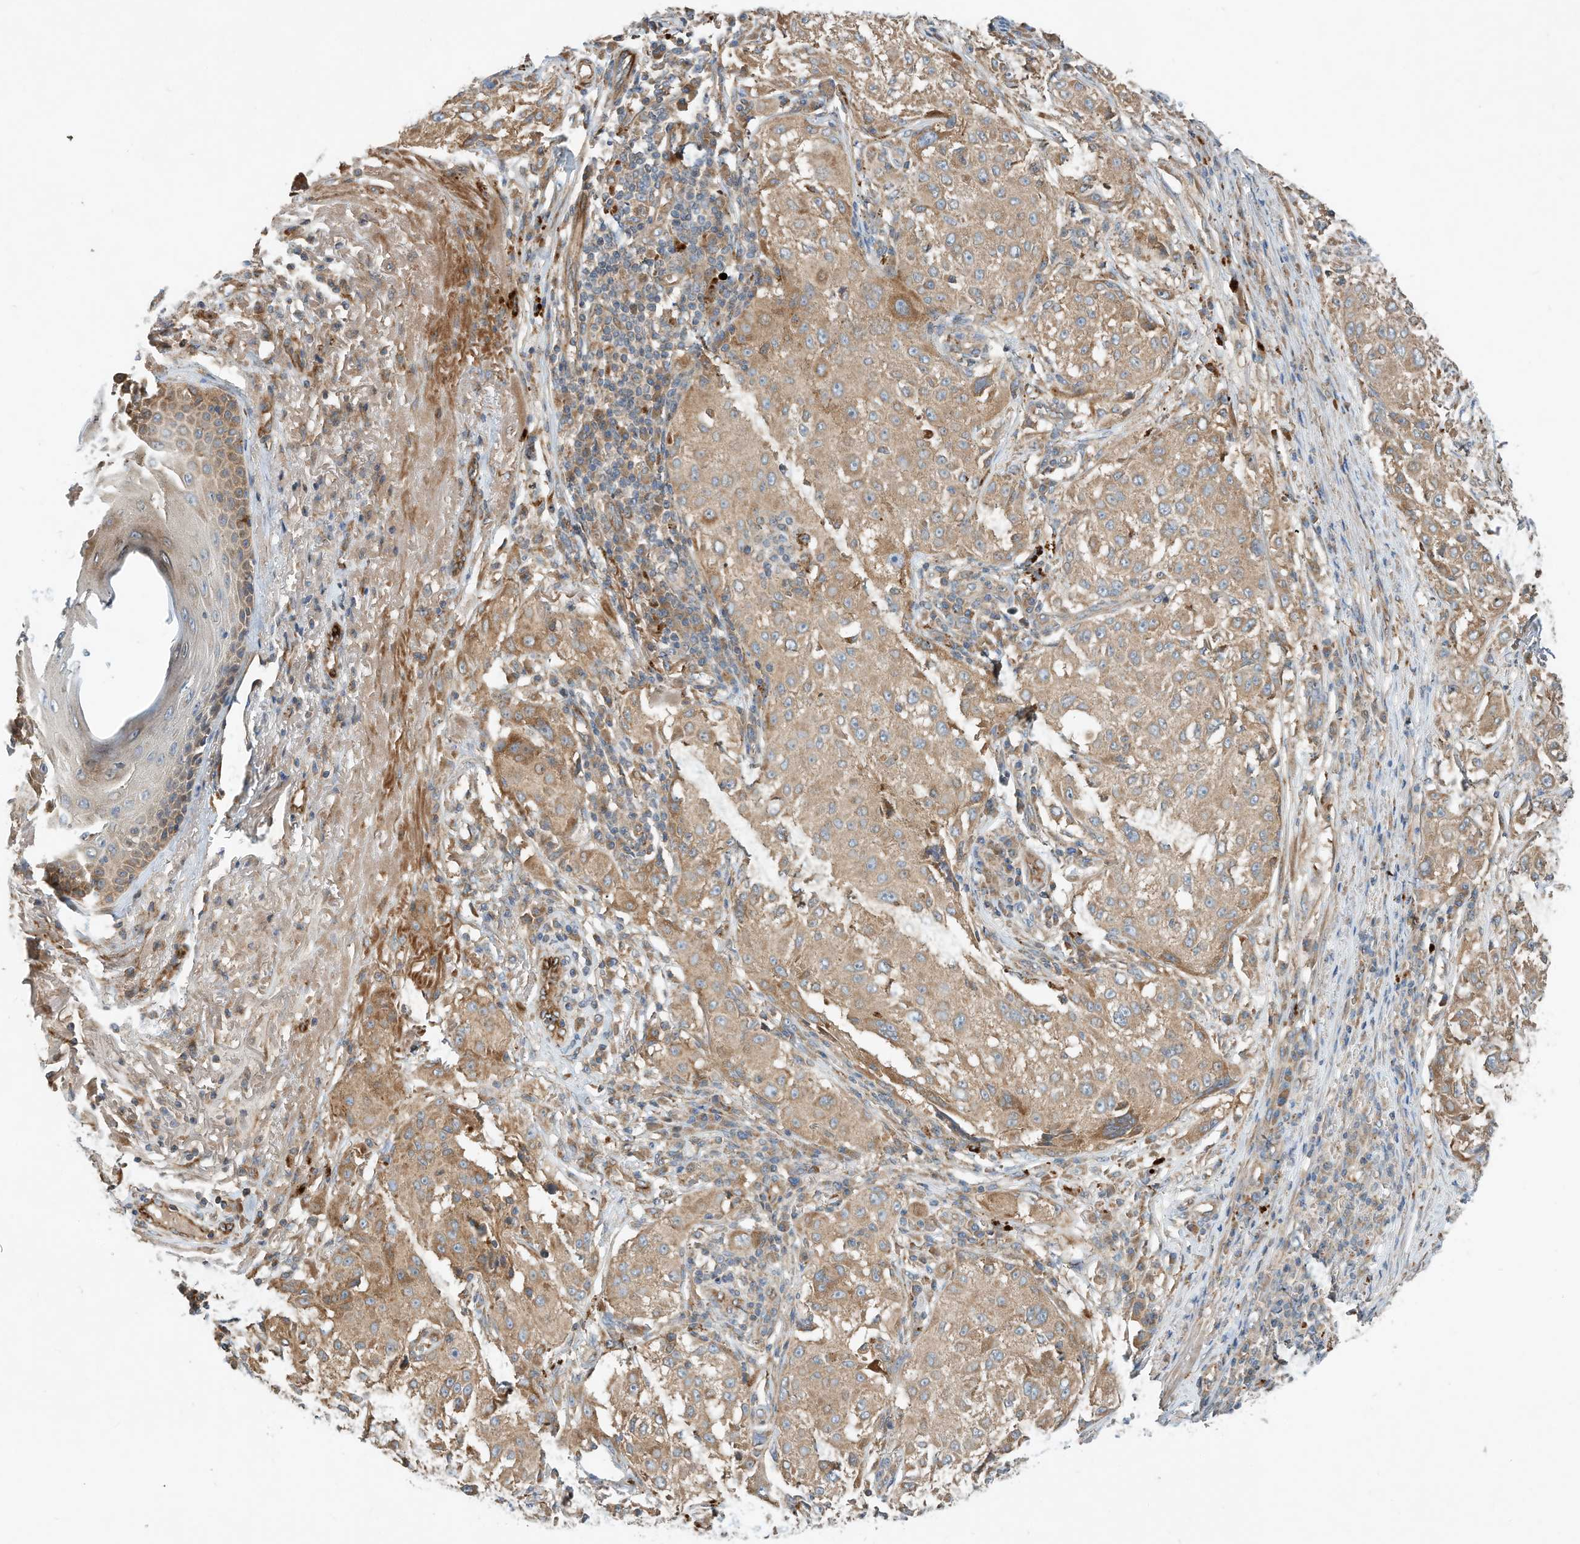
{"staining": {"intensity": "moderate", "quantity": ">75%", "location": "cytoplasmic/membranous"}, "tissue": "melanoma", "cell_type": "Tumor cells", "image_type": "cancer", "snomed": [{"axis": "morphology", "description": "Necrosis, NOS"}, {"axis": "morphology", "description": "Malignant melanoma, NOS"}, {"axis": "topography", "description": "Skin"}], "caption": "Melanoma was stained to show a protein in brown. There is medium levels of moderate cytoplasmic/membranous positivity in approximately >75% of tumor cells. (brown staining indicates protein expression, while blue staining denotes nuclei).", "gene": "CPAMD8", "patient": {"sex": "female", "age": 87}}